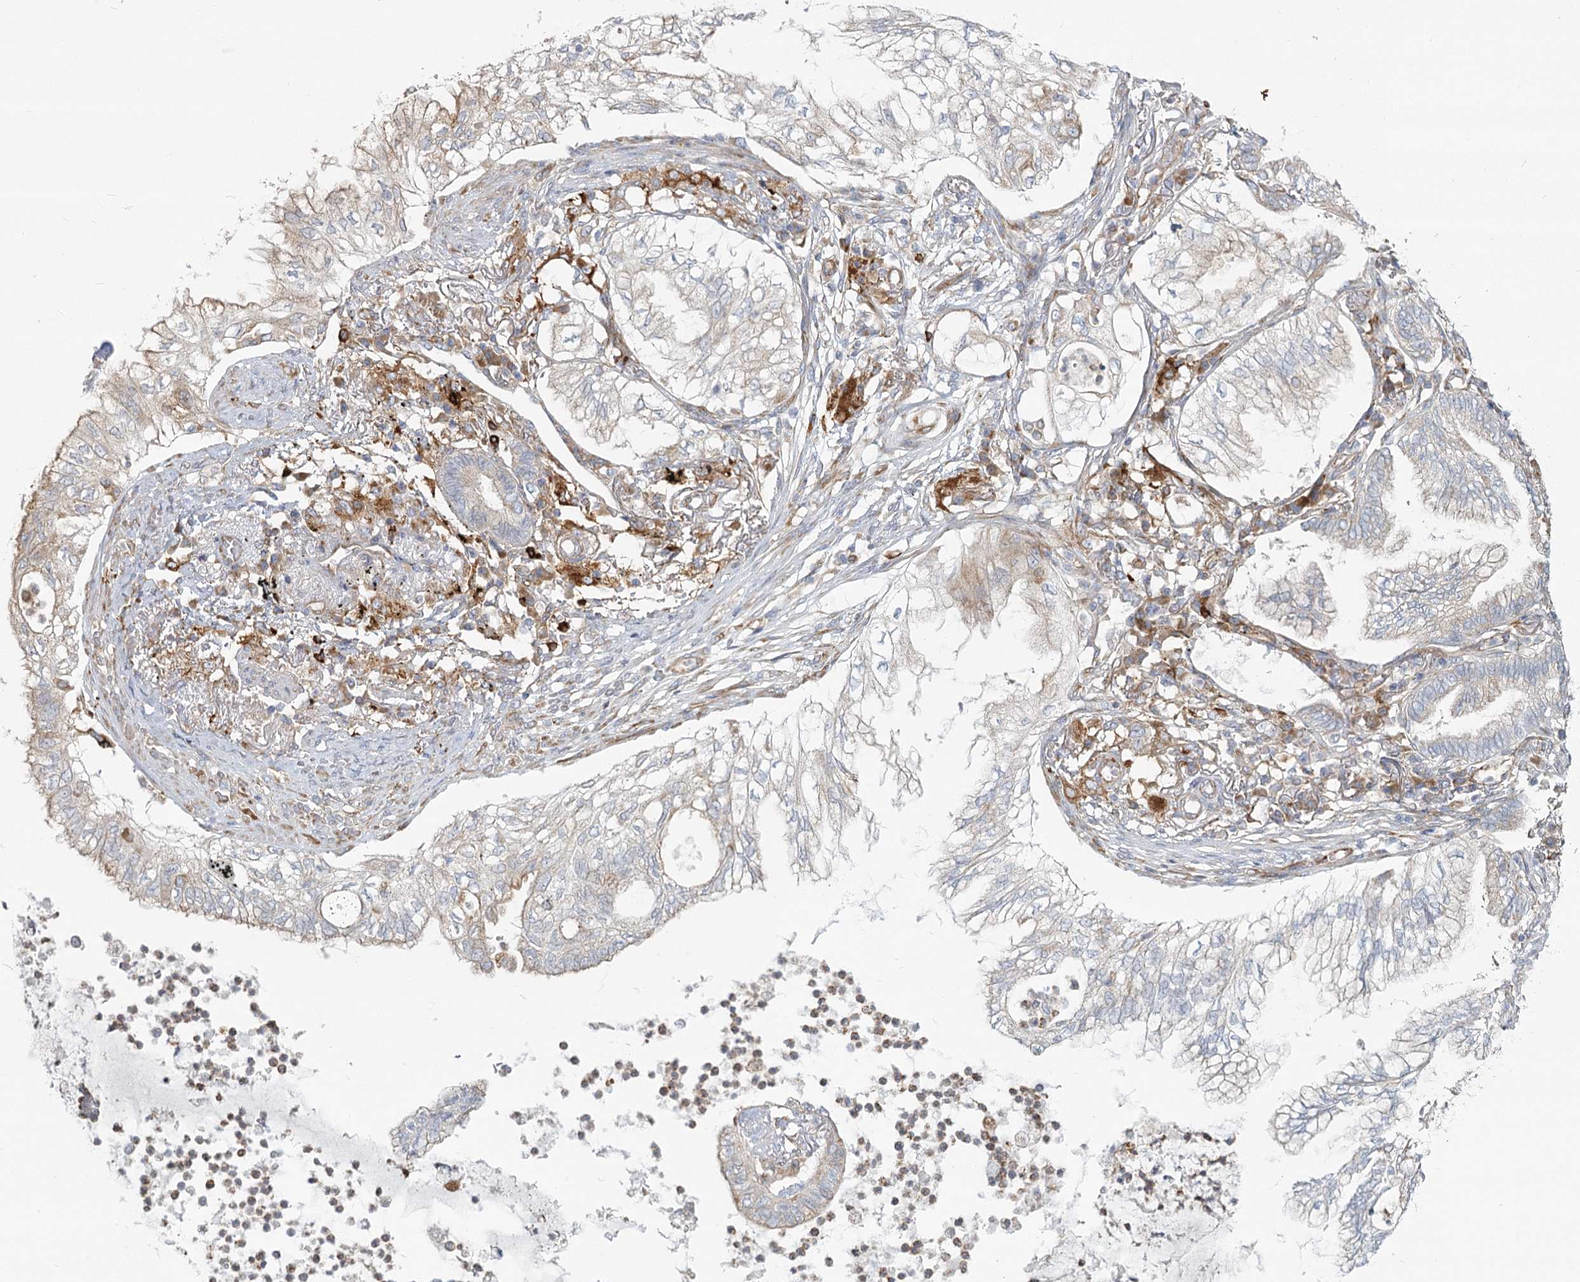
{"staining": {"intensity": "weak", "quantity": "<25%", "location": "cytoplasmic/membranous"}, "tissue": "lung cancer", "cell_type": "Tumor cells", "image_type": "cancer", "snomed": [{"axis": "morphology", "description": "Adenocarcinoma, NOS"}, {"axis": "topography", "description": "Lung"}], "caption": "Histopathology image shows no protein positivity in tumor cells of lung adenocarcinoma tissue.", "gene": "HARS2", "patient": {"sex": "female", "age": 70}}